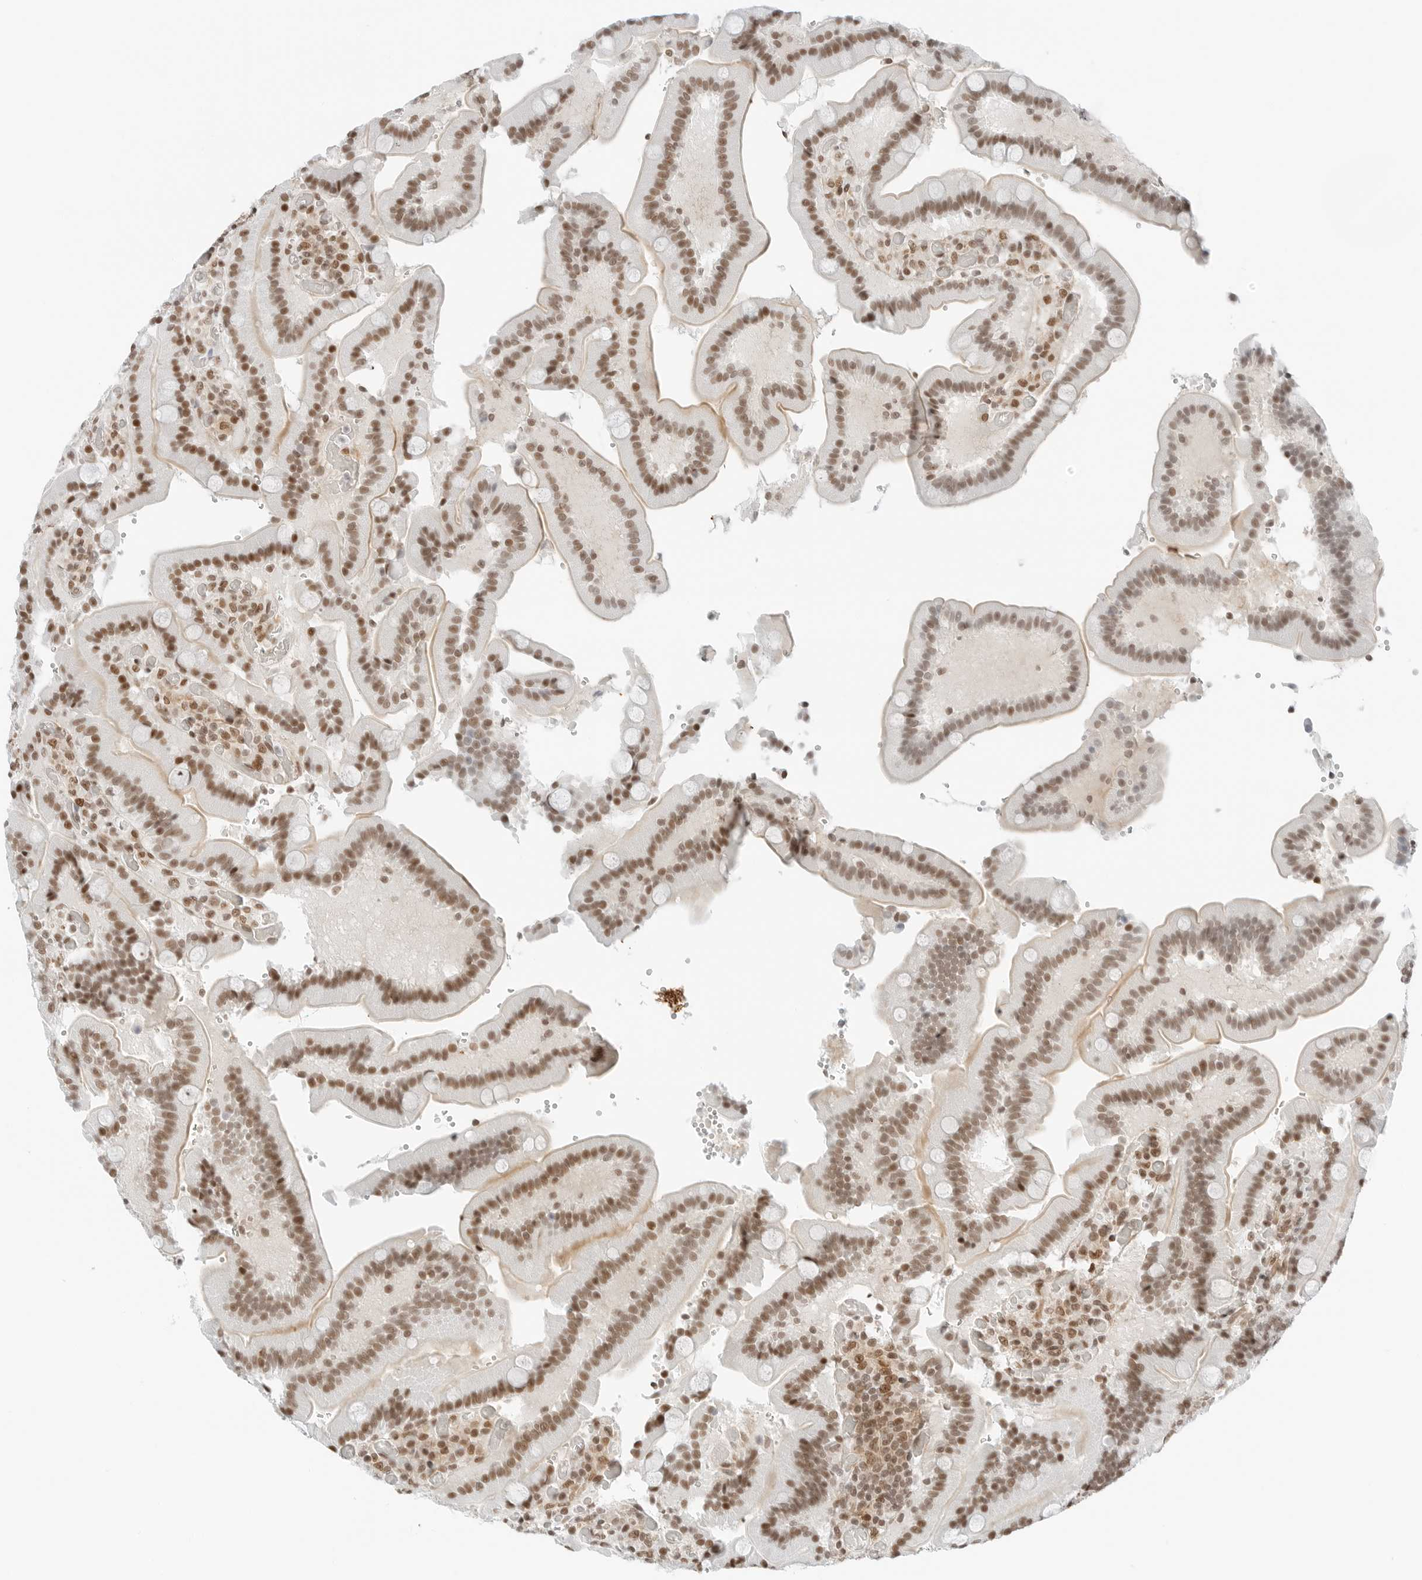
{"staining": {"intensity": "moderate", "quantity": ">75%", "location": "cytoplasmic/membranous,nuclear"}, "tissue": "duodenum", "cell_type": "Glandular cells", "image_type": "normal", "snomed": [{"axis": "morphology", "description": "Normal tissue, NOS"}, {"axis": "topography", "description": "Duodenum"}], "caption": "Immunohistochemical staining of benign duodenum displays medium levels of moderate cytoplasmic/membranous,nuclear staining in approximately >75% of glandular cells. (DAB IHC with brightfield microscopy, high magnification).", "gene": "CRTC2", "patient": {"sex": "female", "age": 62}}